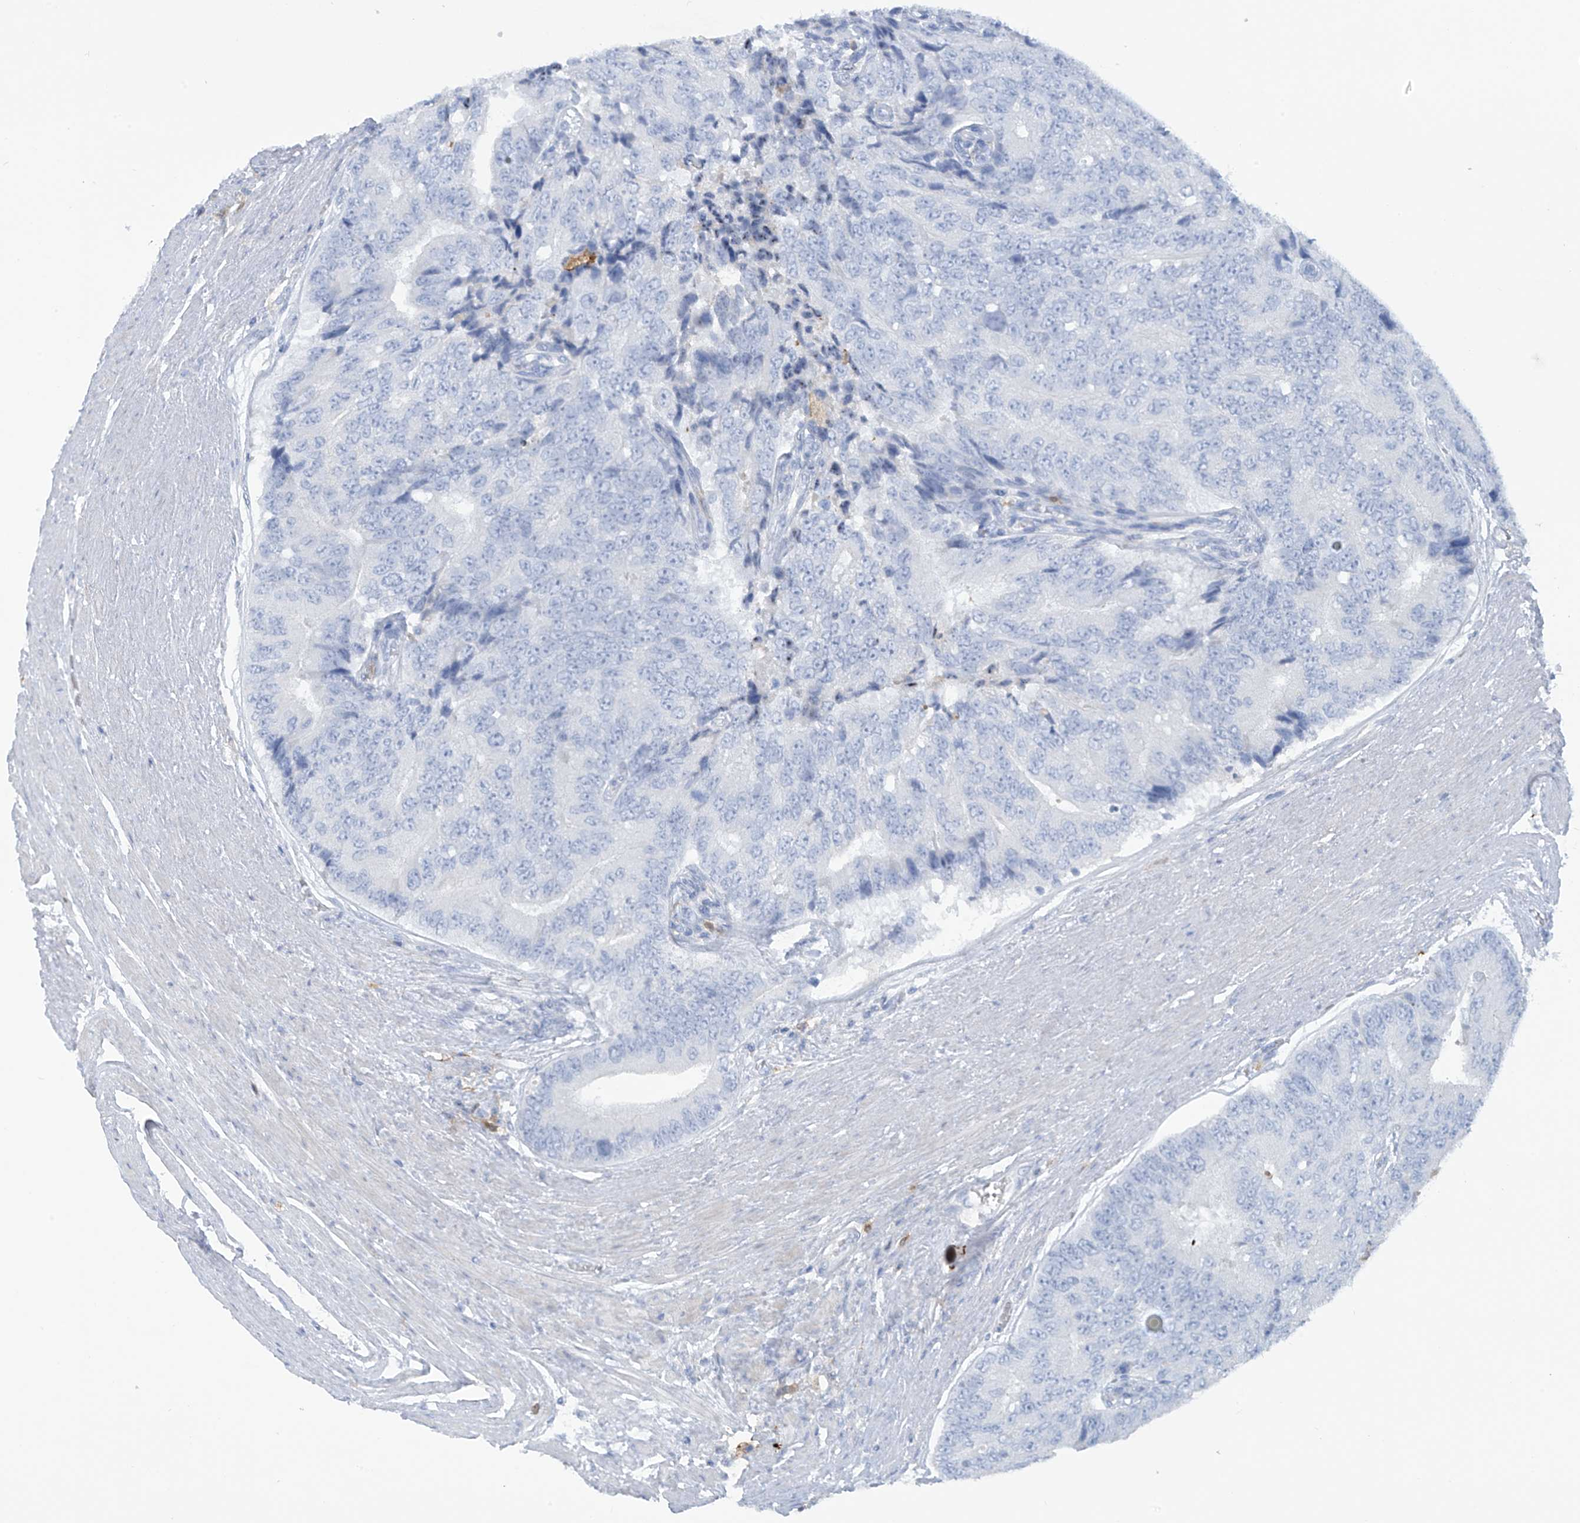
{"staining": {"intensity": "negative", "quantity": "none", "location": "none"}, "tissue": "prostate cancer", "cell_type": "Tumor cells", "image_type": "cancer", "snomed": [{"axis": "morphology", "description": "Adenocarcinoma, High grade"}, {"axis": "topography", "description": "Prostate"}], "caption": "Tumor cells show no significant protein positivity in adenocarcinoma (high-grade) (prostate).", "gene": "TRMT2B", "patient": {"sex": "male", "age": 70}}